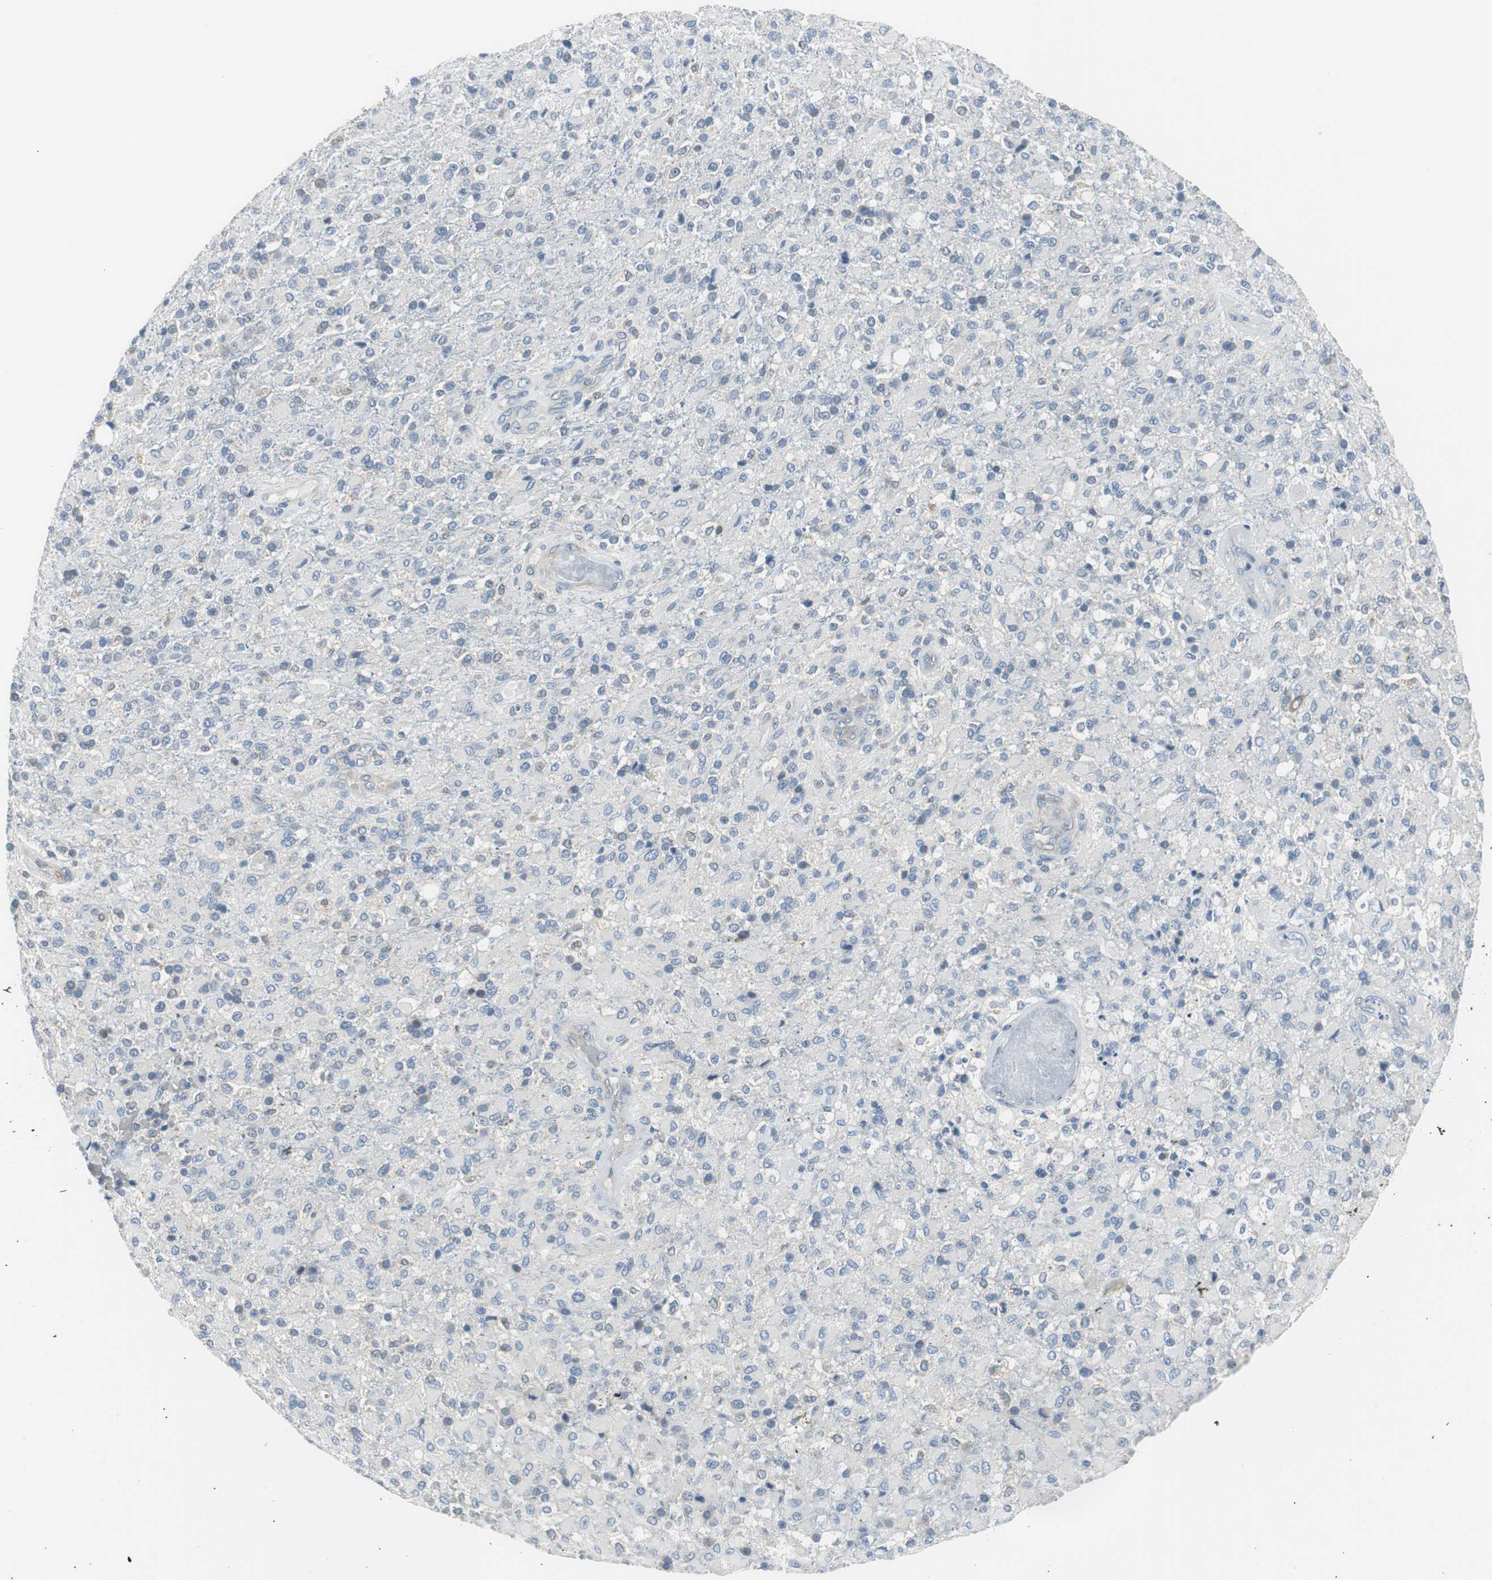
{"staining": {"intensity": "weak", "quantity": "<25%", "location": "cytoplasmic/membranous"}, "tissue": "glioma", "cell_type": "Tumor cells", "image_type": "cancer", "snomed": [{"axis": "morphology", "description": "Glioma, malignant, High grade"}, {"axis": "topography", "description": "Brain"}], "caption": "Immunohistochemistry image of neoplastic tissue: human glioma stained with DAB reveals no significant protein expression in tumor cells.", "gene": "PLAA", "patient": {"sex": "male", "age": 71}}